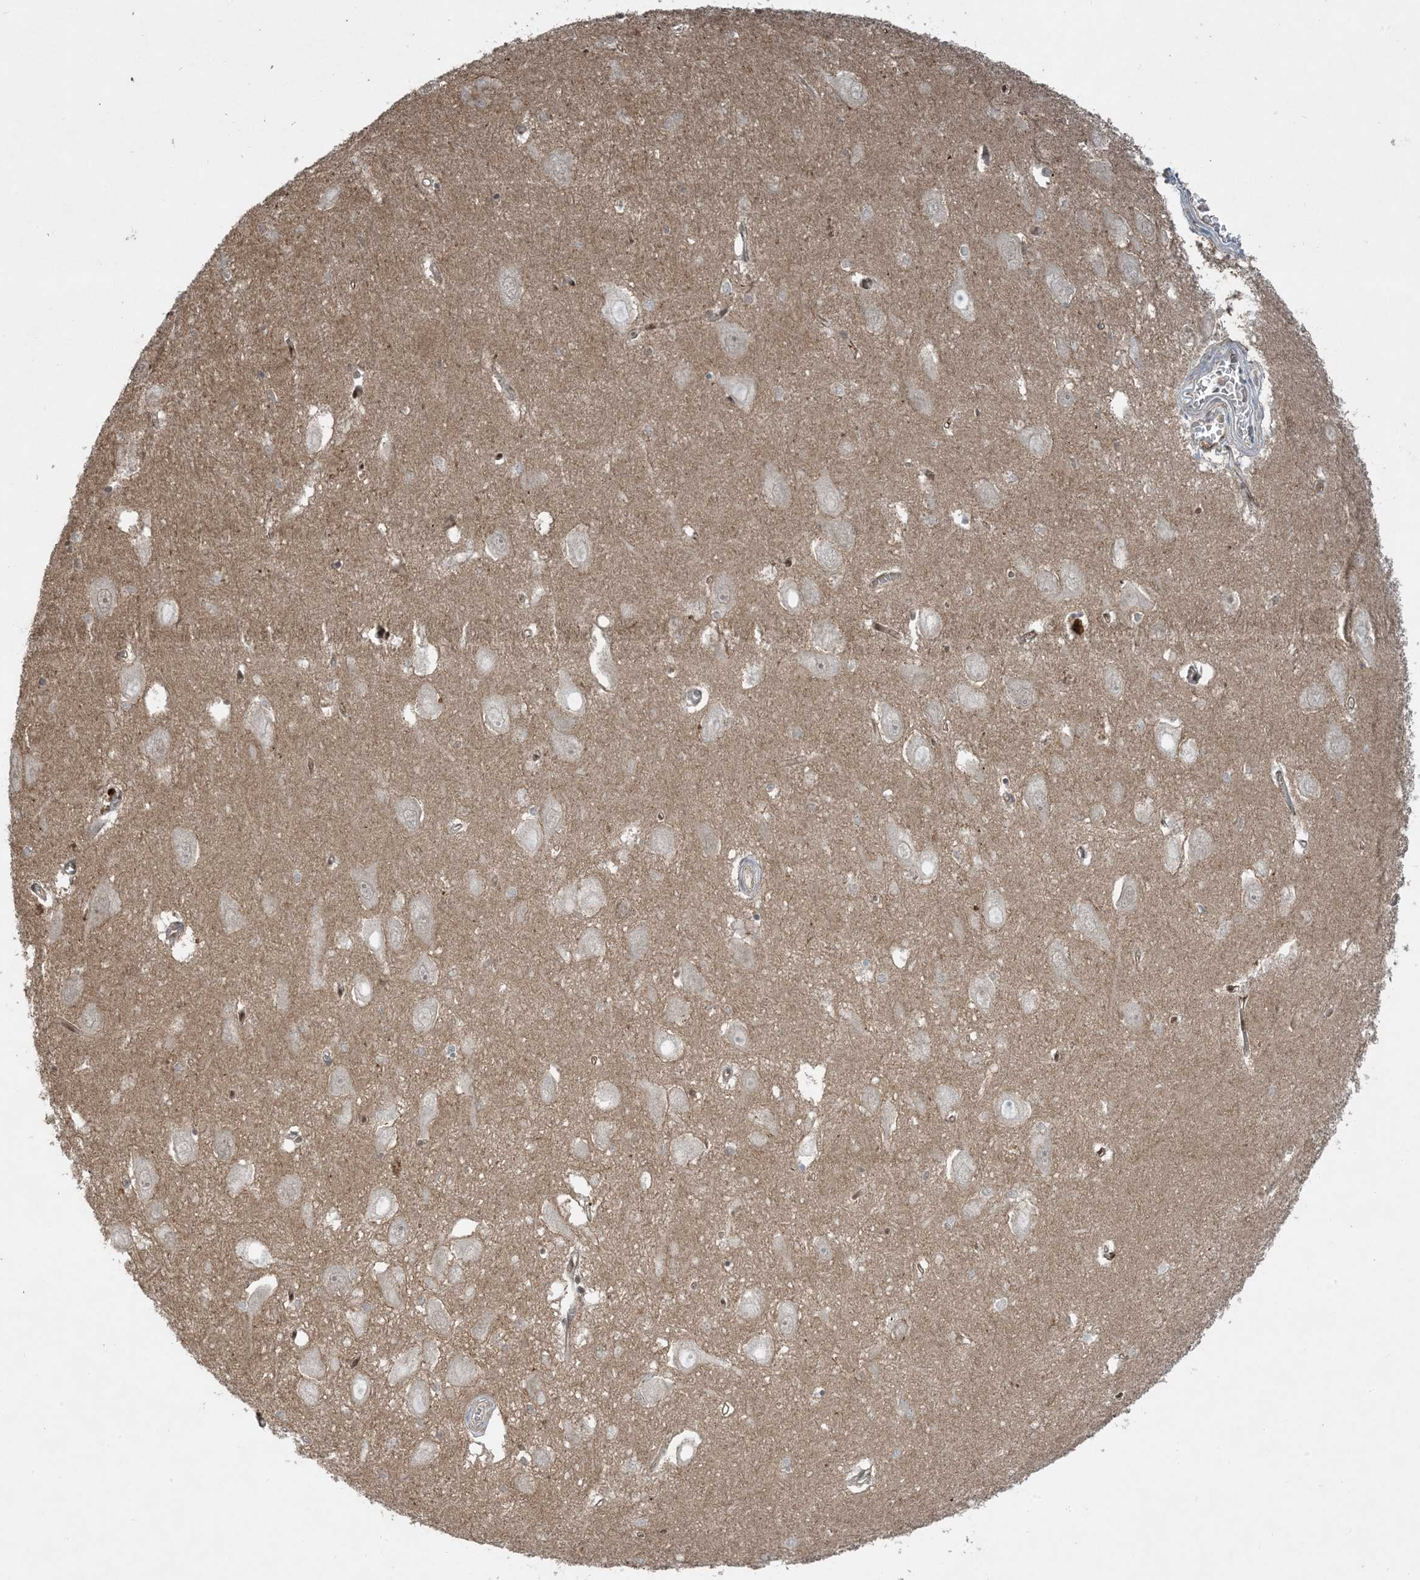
{"staining": {"intensity": "weak", "quantity": "<25%", "location": "cytoplasmic/membranous"}, "tissue": "hippocampus", "cell_type": "Glial cells", "image_type": "normal", "snomed": [{"axis": "morphology", "description": "Normal tissue, NOS"}, {"axis": "topography", "description": "Hippocampus"}], "caption": "Glial cells are negative for protein expression in benign human hippocampus.", "gene": "PPM1F", "patient": {"sex": "female", "age": 64}}